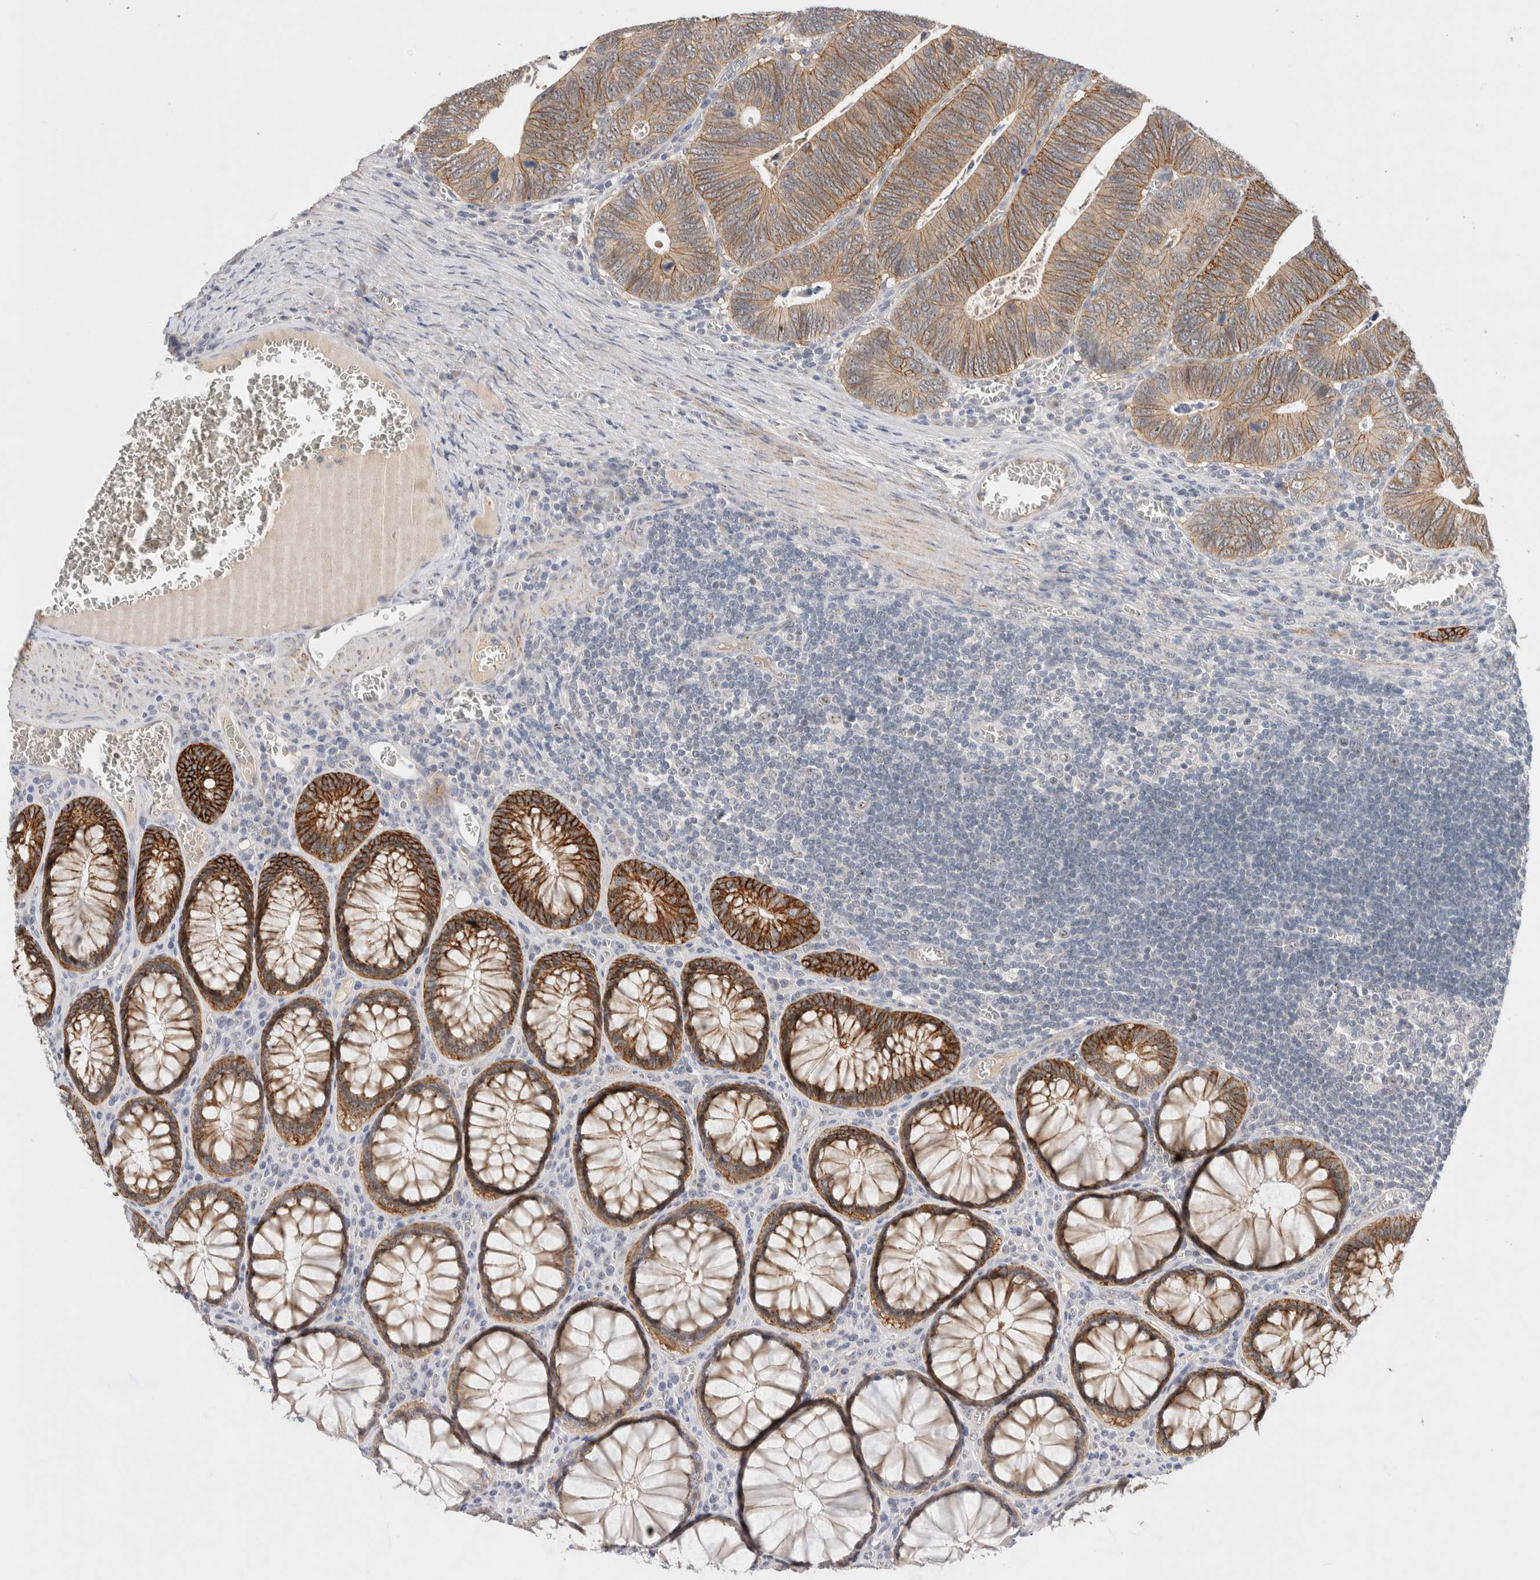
{"staining": {"intensity": "moderate", "quantity": ">75%", "location": "cytoplasmic/membranous"}, "tissue": "colorectal cancer", "cell_type": "Tumor cells", "image_type": "cancer", "snomed": [{"axis": "morphology", "description": "Inflammation, NOS"}, {"axis": "morphology", "description": "Adenocarcinoma, NOS"}, {"axis": "topography", "description": "Colon"}], "caption": "A high-resolution micrograph shows IHC staining of colorectal cancer, which exhibits moderate cytoplasmic/membranous staining in approximately >75% of tumor cells.", "gene": "HCN3", "patient": {"sex": "male", "age": 72}}